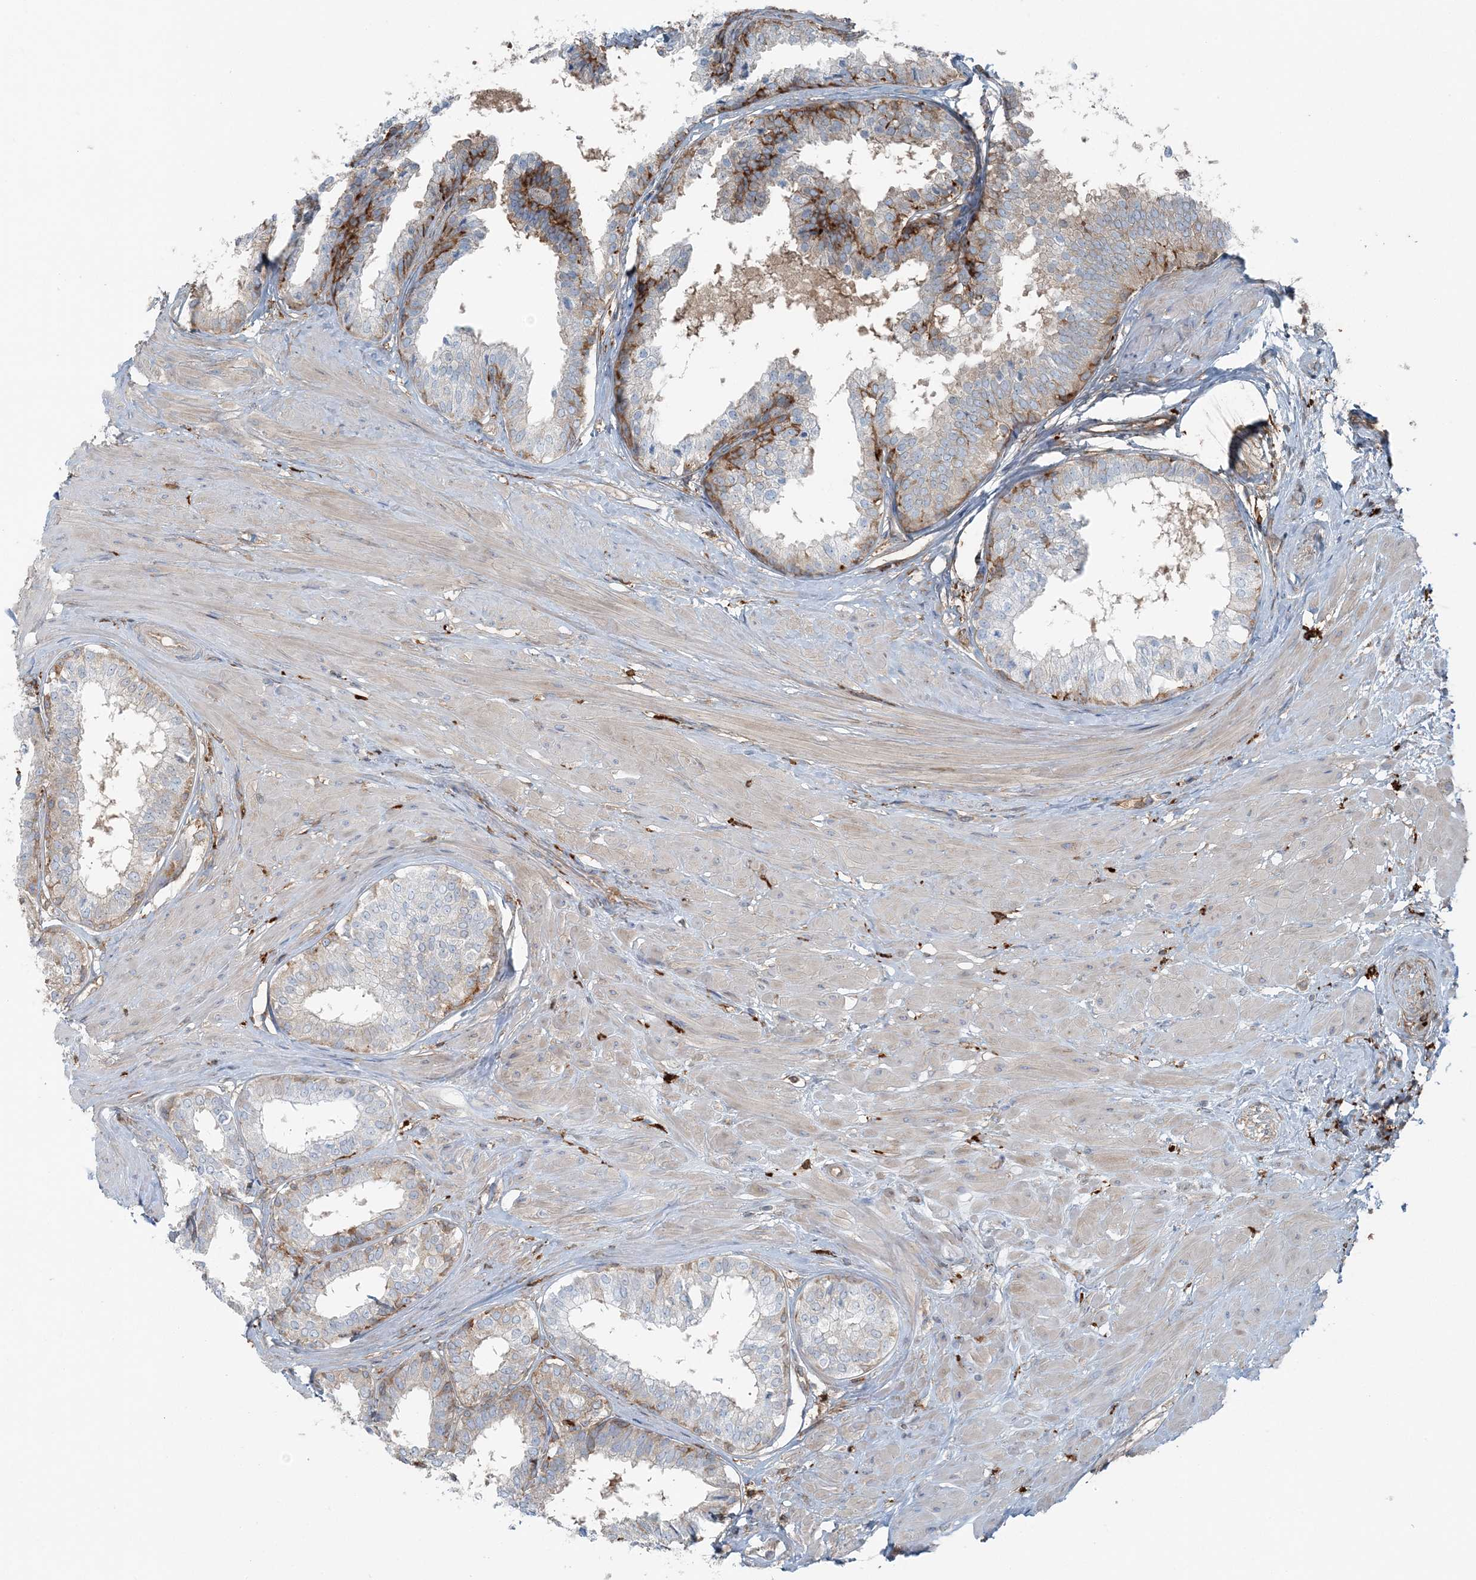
{"staining": {"intensity": "moderate", "quantity": "<25%", "location": "cytoplasmic/membranous"}, "tissue": "prostate", "cell_type": "Glandular cells", "image_type": "normal", "snomed": [{"axis": "morphology", "description": "Normal tissue, NOS"}, {"axis": "topography", "description": "Prostate"}], "caption": "High-magnification brightfield microscopy of normal prostate stained with DAB (brown) and counterstained with hematoxylin (blue). glandular cells exhibit moderate cytoplasmic/membranous staining is seen in about<25% of cells.", "gene": "SNX2", "patient": {"sex": "male", "age": 48}}